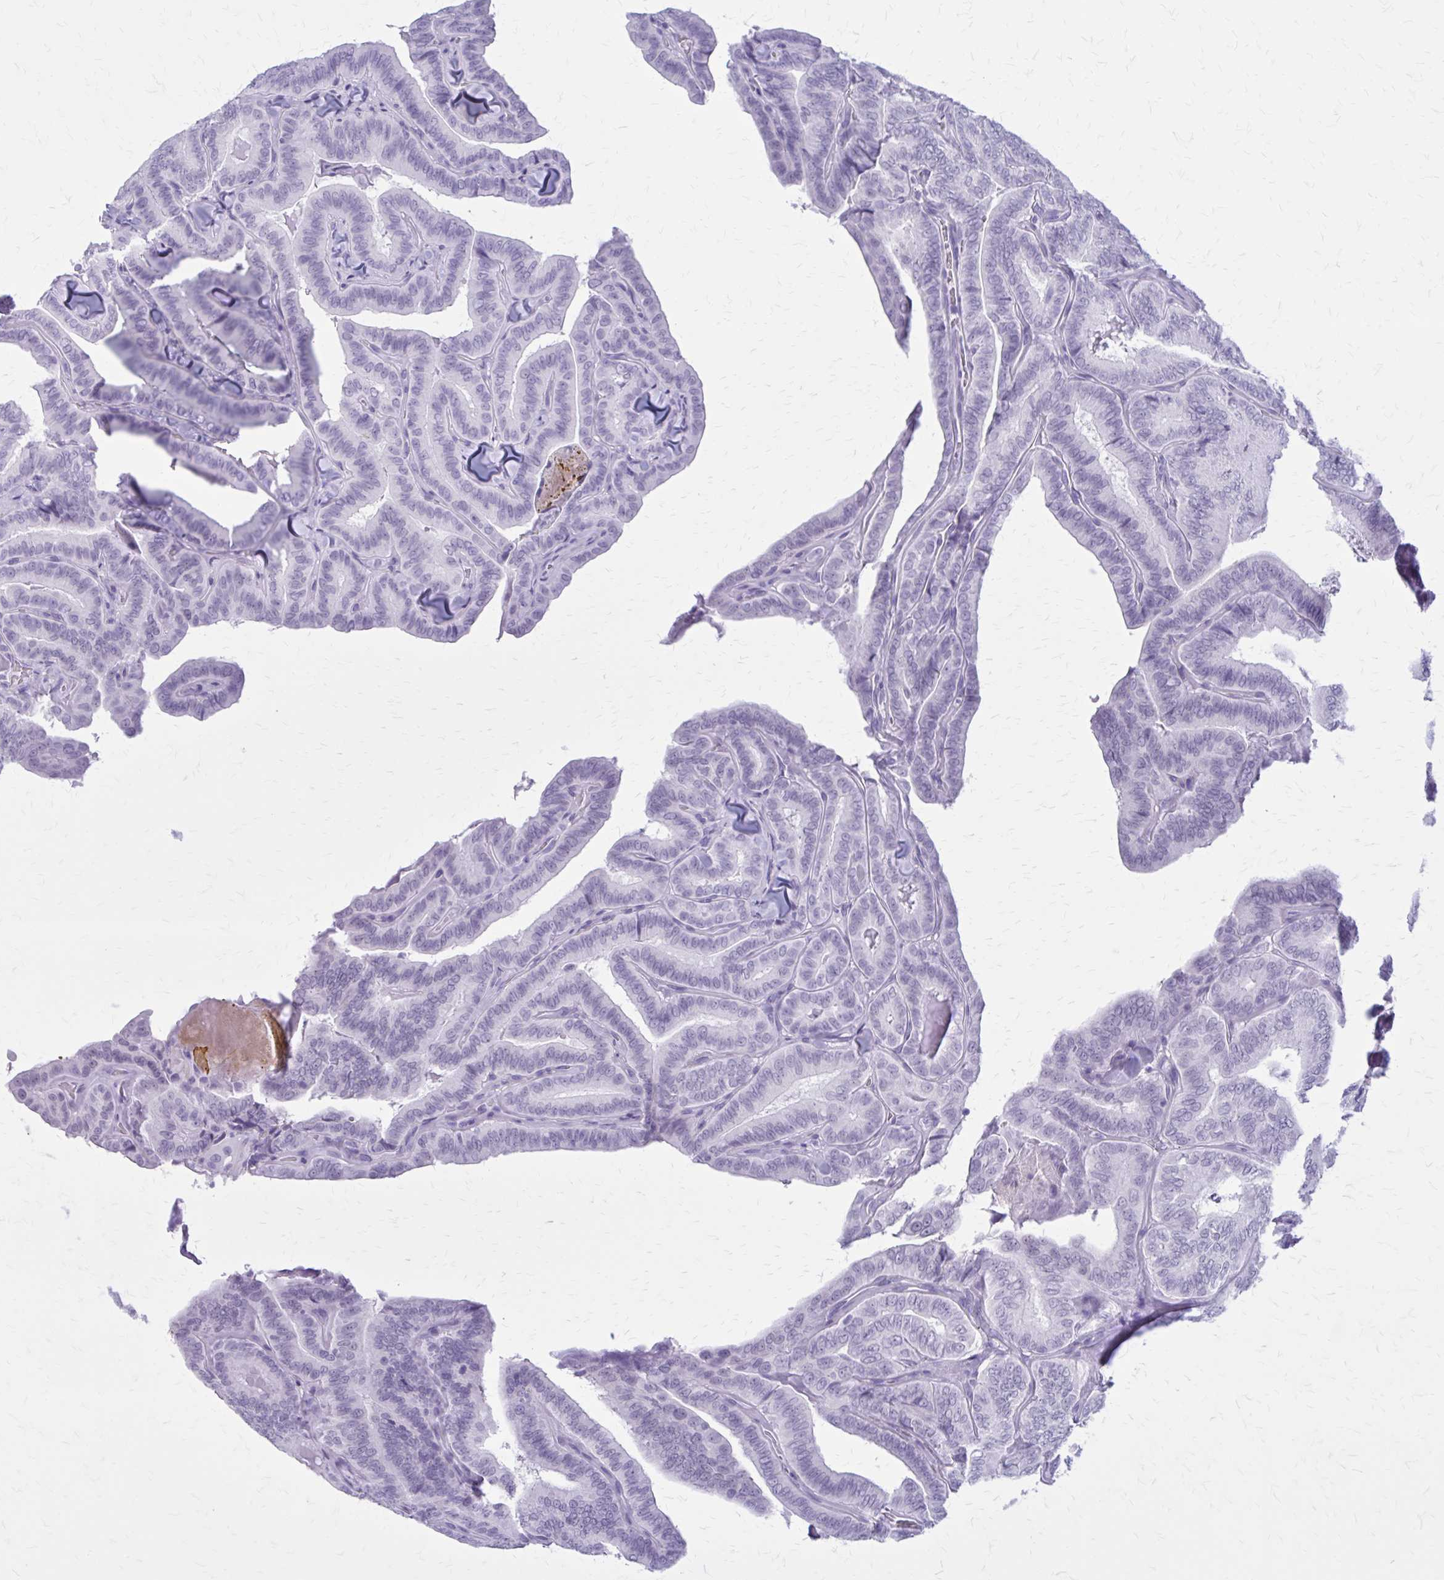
{"staining": {"intensity": "negative", "quantity": "none", "location": "none"}, "tissue": "thyroid cancer", "cell_type": "Tumor cells", "image_type": "cancer", "snomed": [{"axis": "morphology", "description": "Papillary adenocarcinoma, NOS"}, {"axis": "topography", "description": "Thyroid gland"}], "caption": "Immunohistochemistry image of thyroid cancer (papillary adenocarcinoma) stained for a protein (brown), which shows no staining in tumor cells.", "gene": "GAD1", "patient": {"sex": "male", "age": 61}}